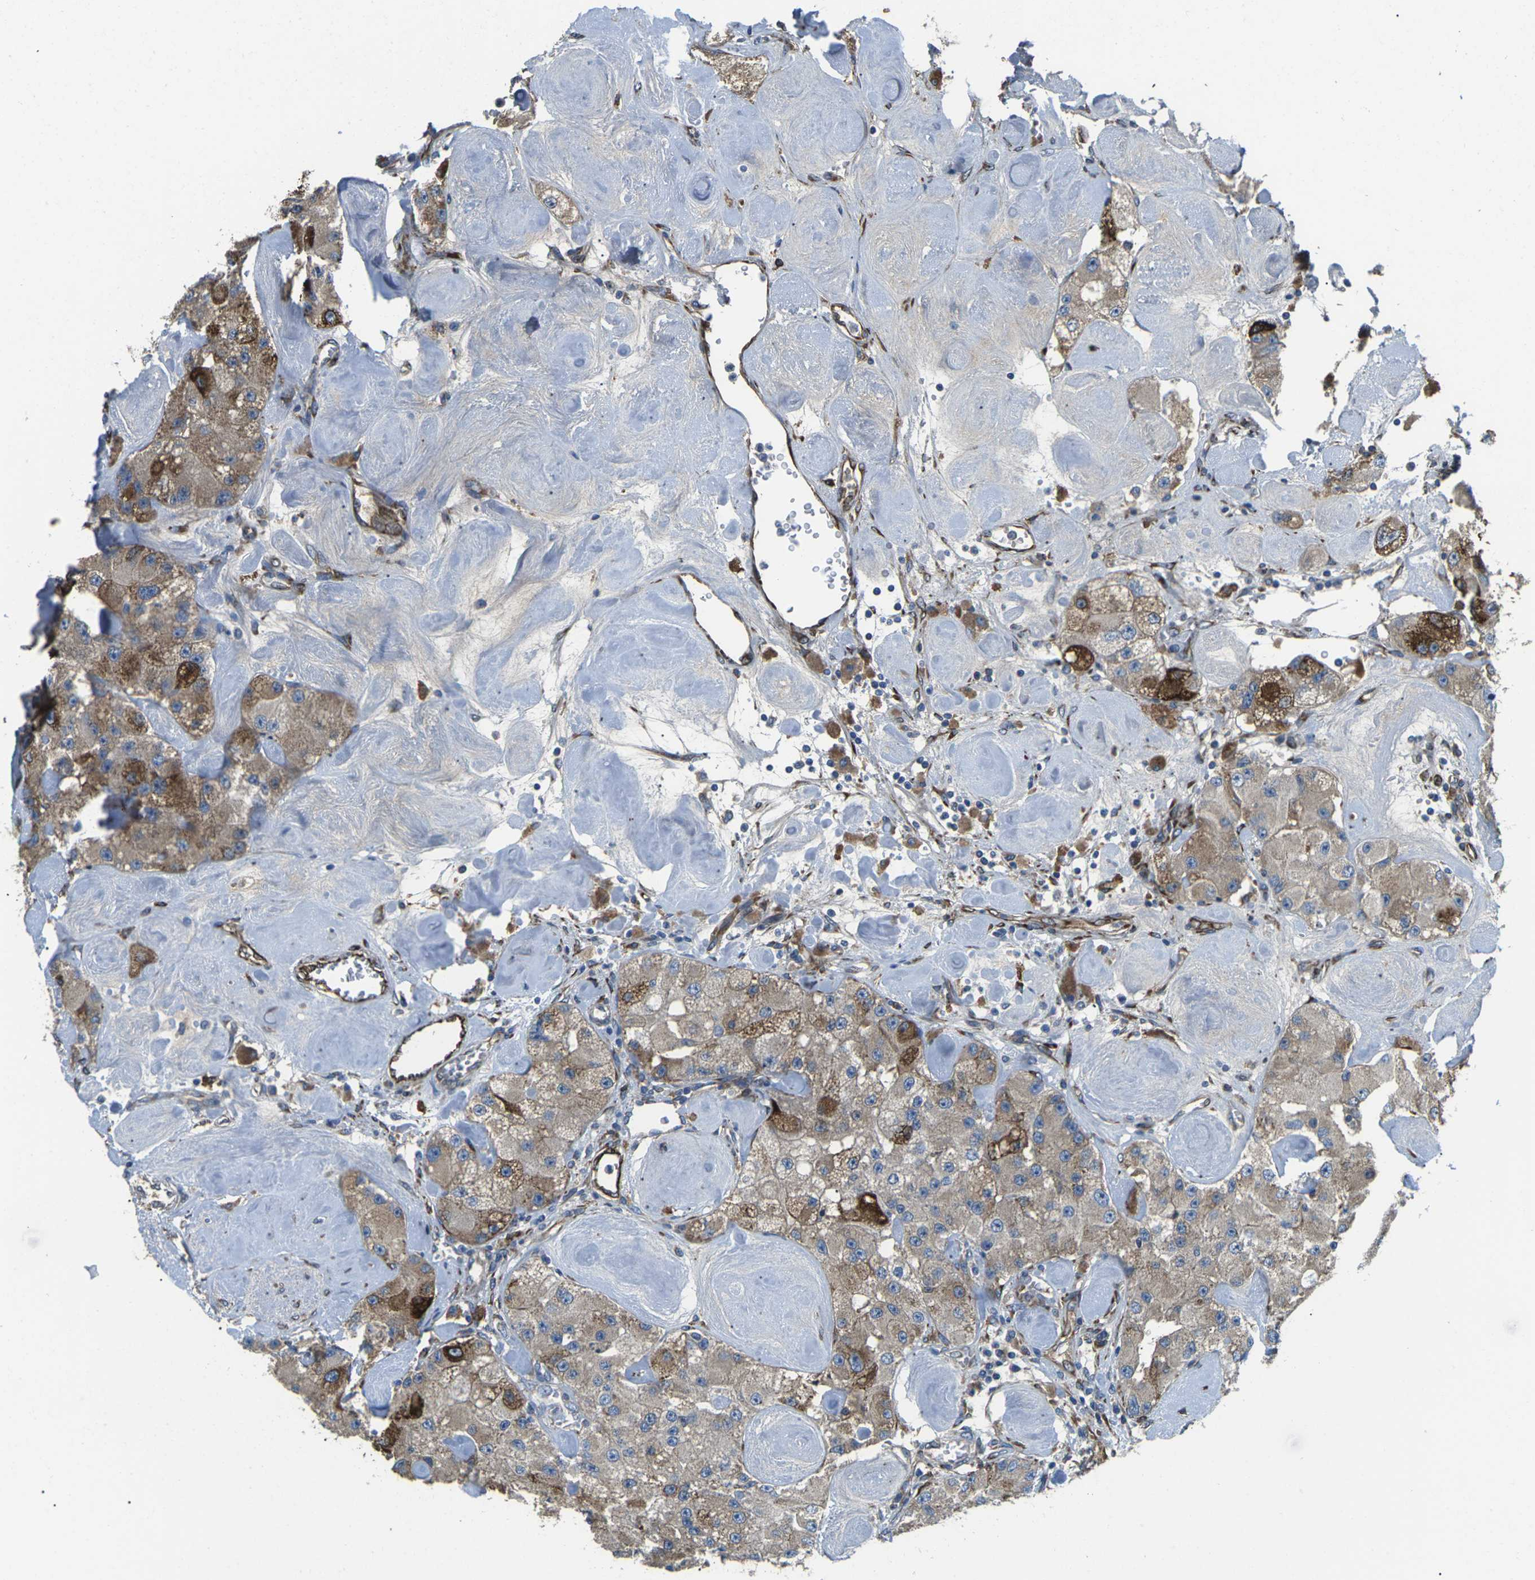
{"staining": {"intensity": "moderate", "quantity": ">75%", "location": "cytoplasmic/membranous"}, "tissue": "carcinoid", "cell_type": "Tumor cells", "image_type": "cancer", "snomed": [{"axis": "morphology", "description": "Carcinoid, malignant, NOS"}, {"axis": "topography", "description": "Pancreas"}], "caption": "Tumor cells exhibit medium levels of moderate cytoplasmic/membranous expression in about >75% of cells in human carcinoid. (Stains: DAB in brown, nuclei in blue, Microscopy: brightfield microscopy at high magnification).", "gene": "PDZD8", "patient": {"sex": "male", "age": 41}}